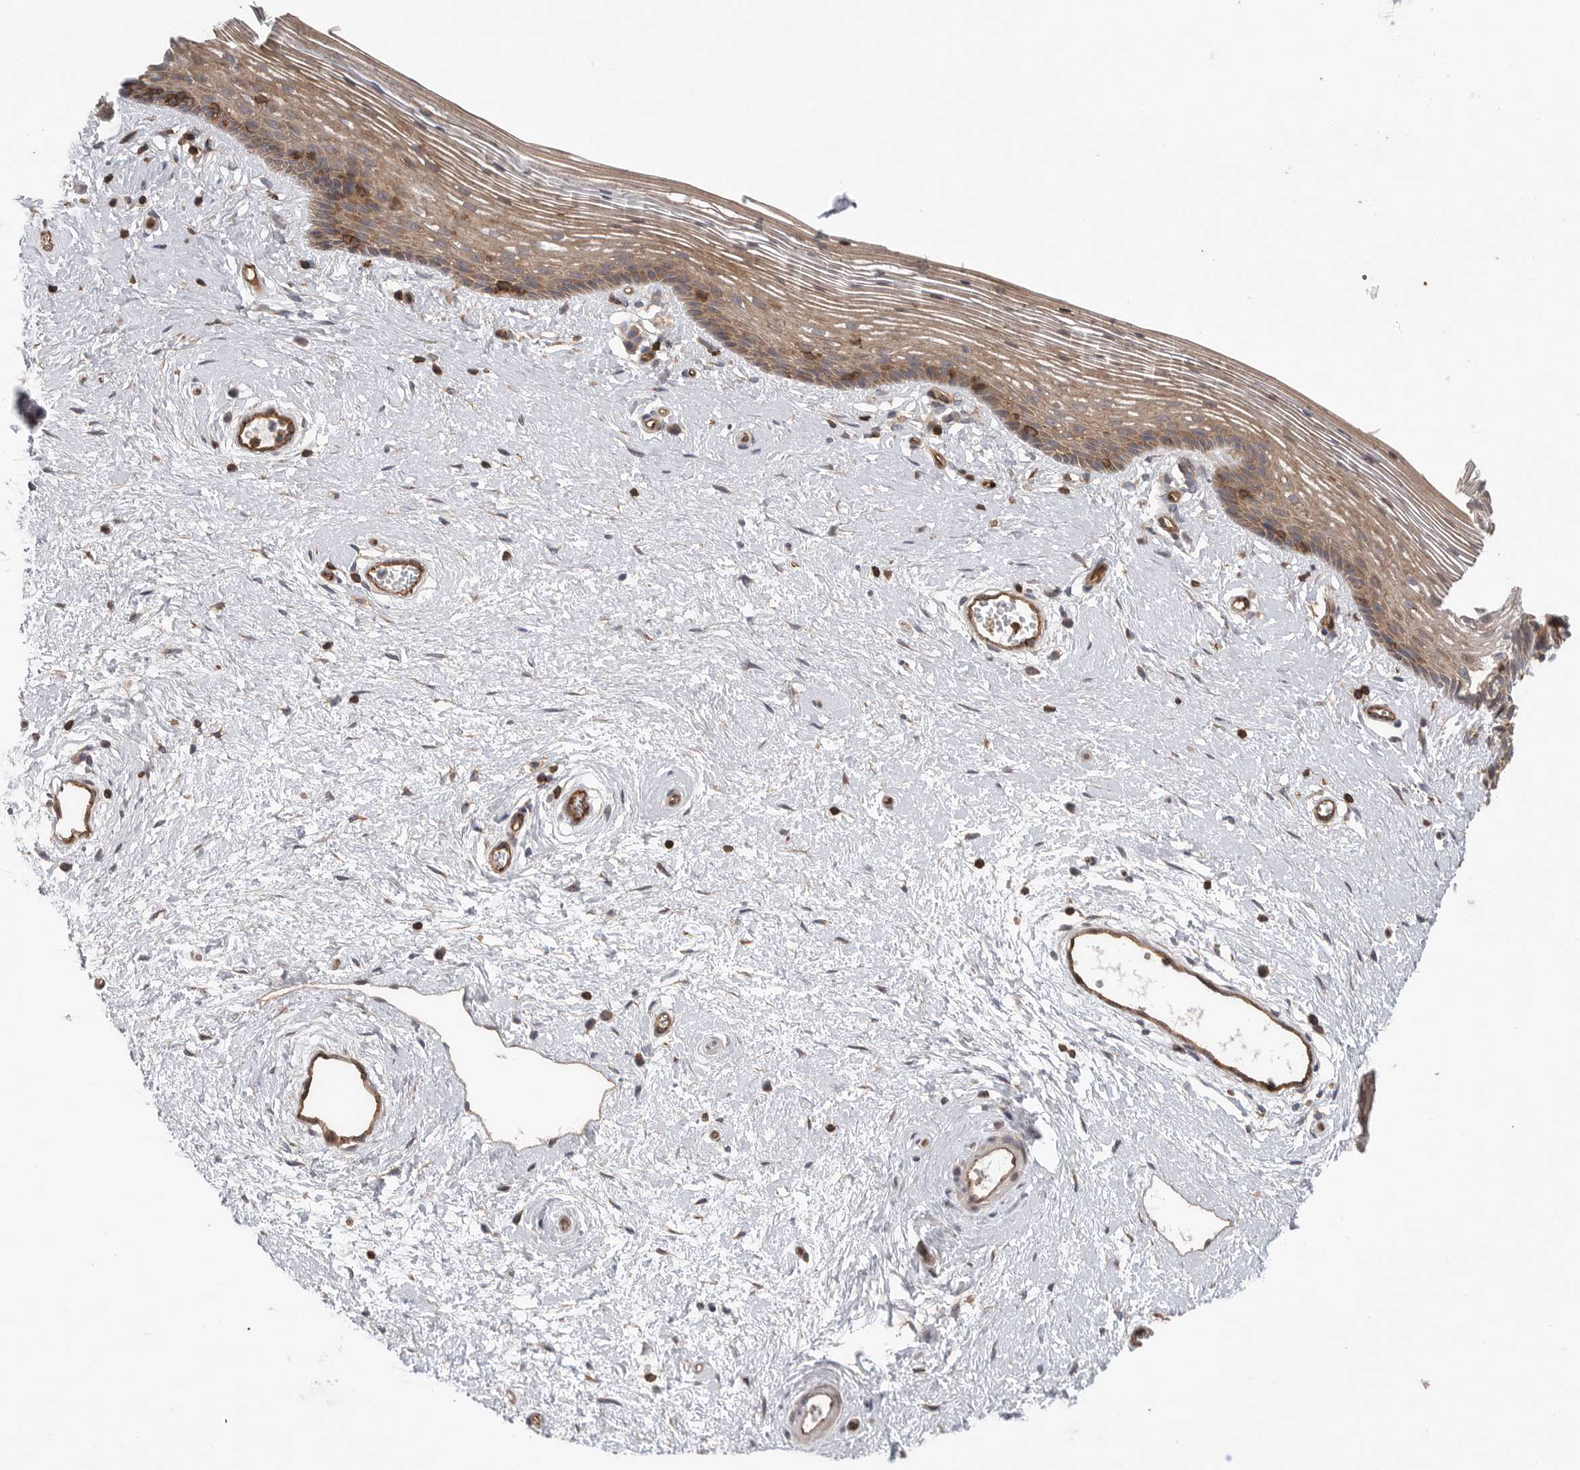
{"staining": {"intensity": "moderate", "quantity": ">75%", "location": "cytoplasmic/membranous"}, "tissue": "vagina", "cell_type": "Squamous epithelial cells", "image_type": "normal", "snomed": [{"axis": "morphology", "description": "Normal tissue, NOS"}, {"axis": "topography", "description": "Vagina"}], "caption": "Human vagina stained for a protein (brown) demonstrates moderate cytoplasmic/membranous positive expression in about >75% of squamous epithelial cells.", "gene": "PRKCH", "patient": {"sex": "female", "age": 46}}